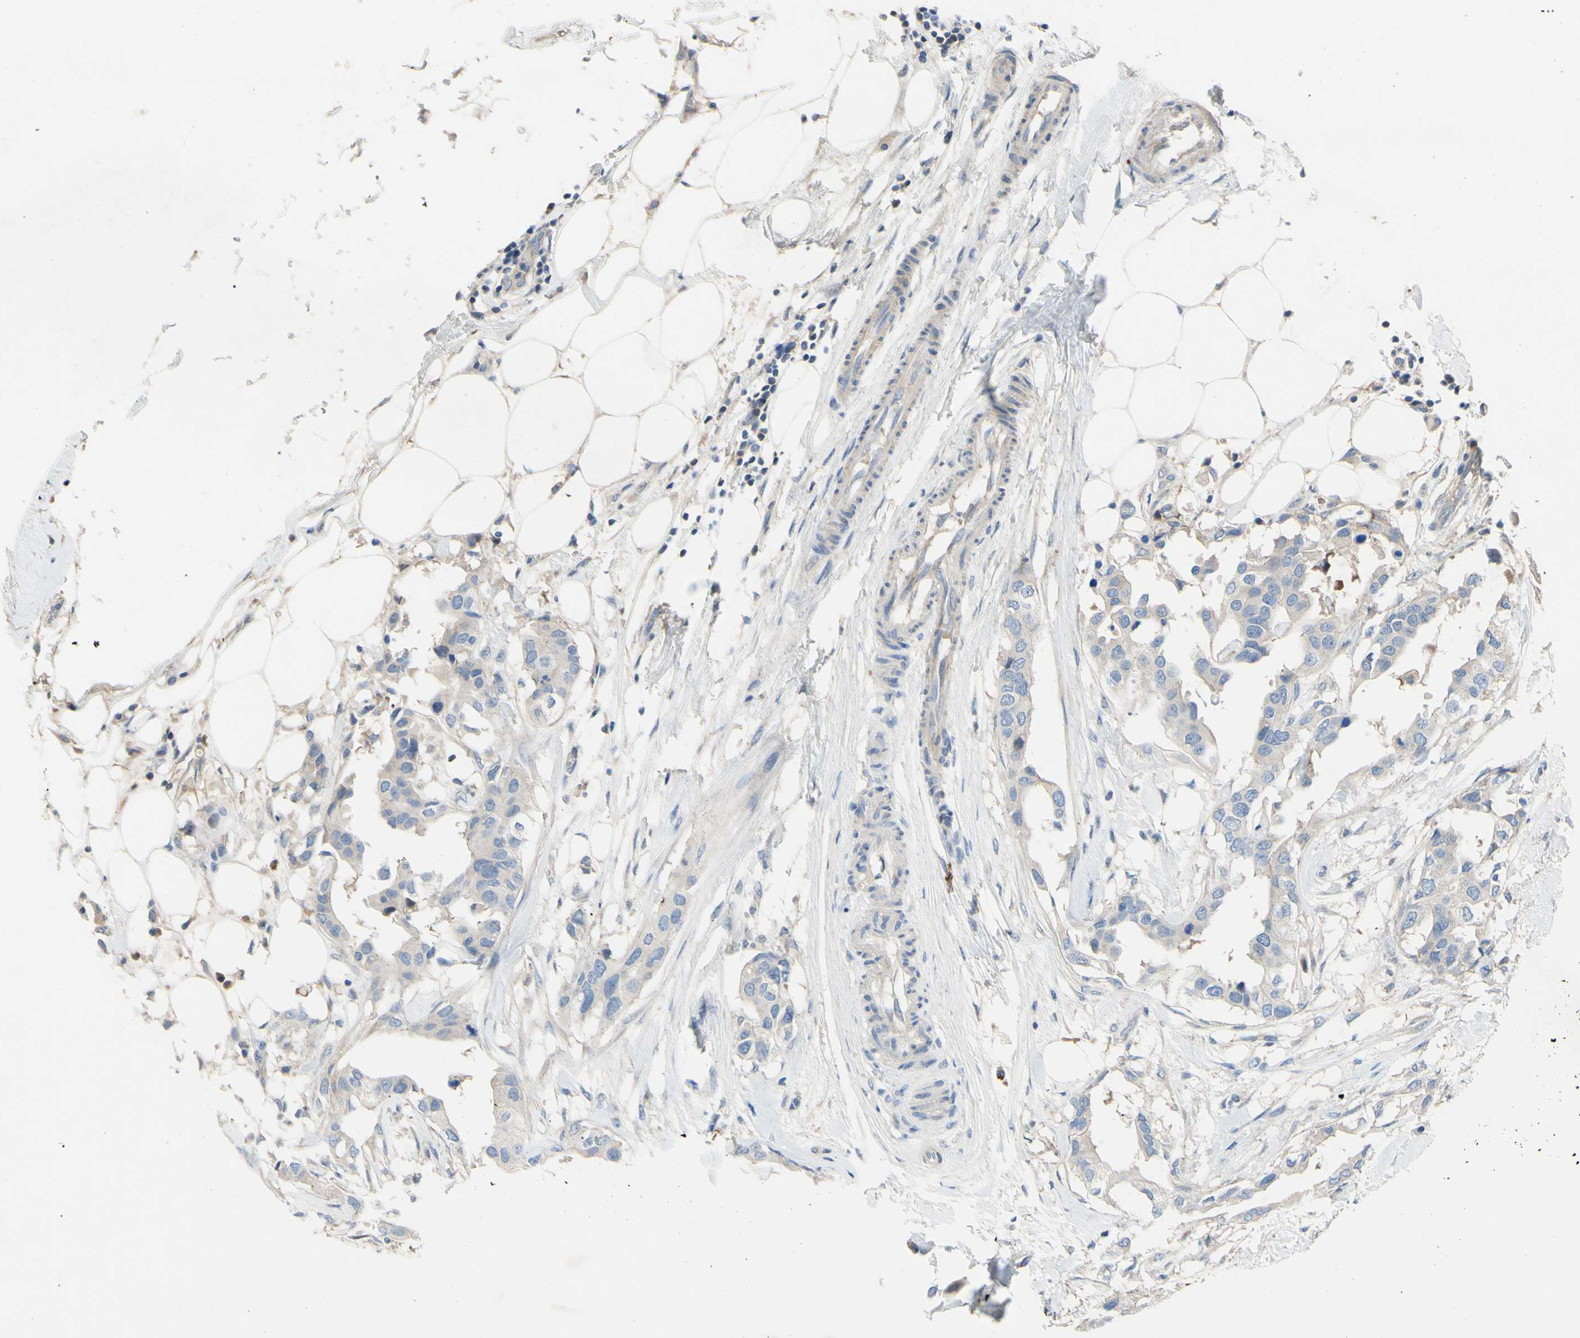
{"staining": {"intensity": "weak", "quantity": "<25%", "location": "cytoplasmic/membranous"}, "tissue": "breast cancer", "cell_type": "Tumor cells", "image_type": "cancer", "snomed": [{"axis": "morphology", "description": "Duct carcinoma"}, {"axis": "topography", "description": "Breast"}], "caption": "The IHC image has no significant staining in tumor cells of breast cancer (intraductal carcinoma) tissue. (Stains: DAB (3,3'-diaminobenzidine) immunohistochemistry with hematoxylin counter stain, Microscopy: brightfield microscopy at high magnification).", "gene": "TMEM59L", "patient": {"sex": "female", "age": 40}}